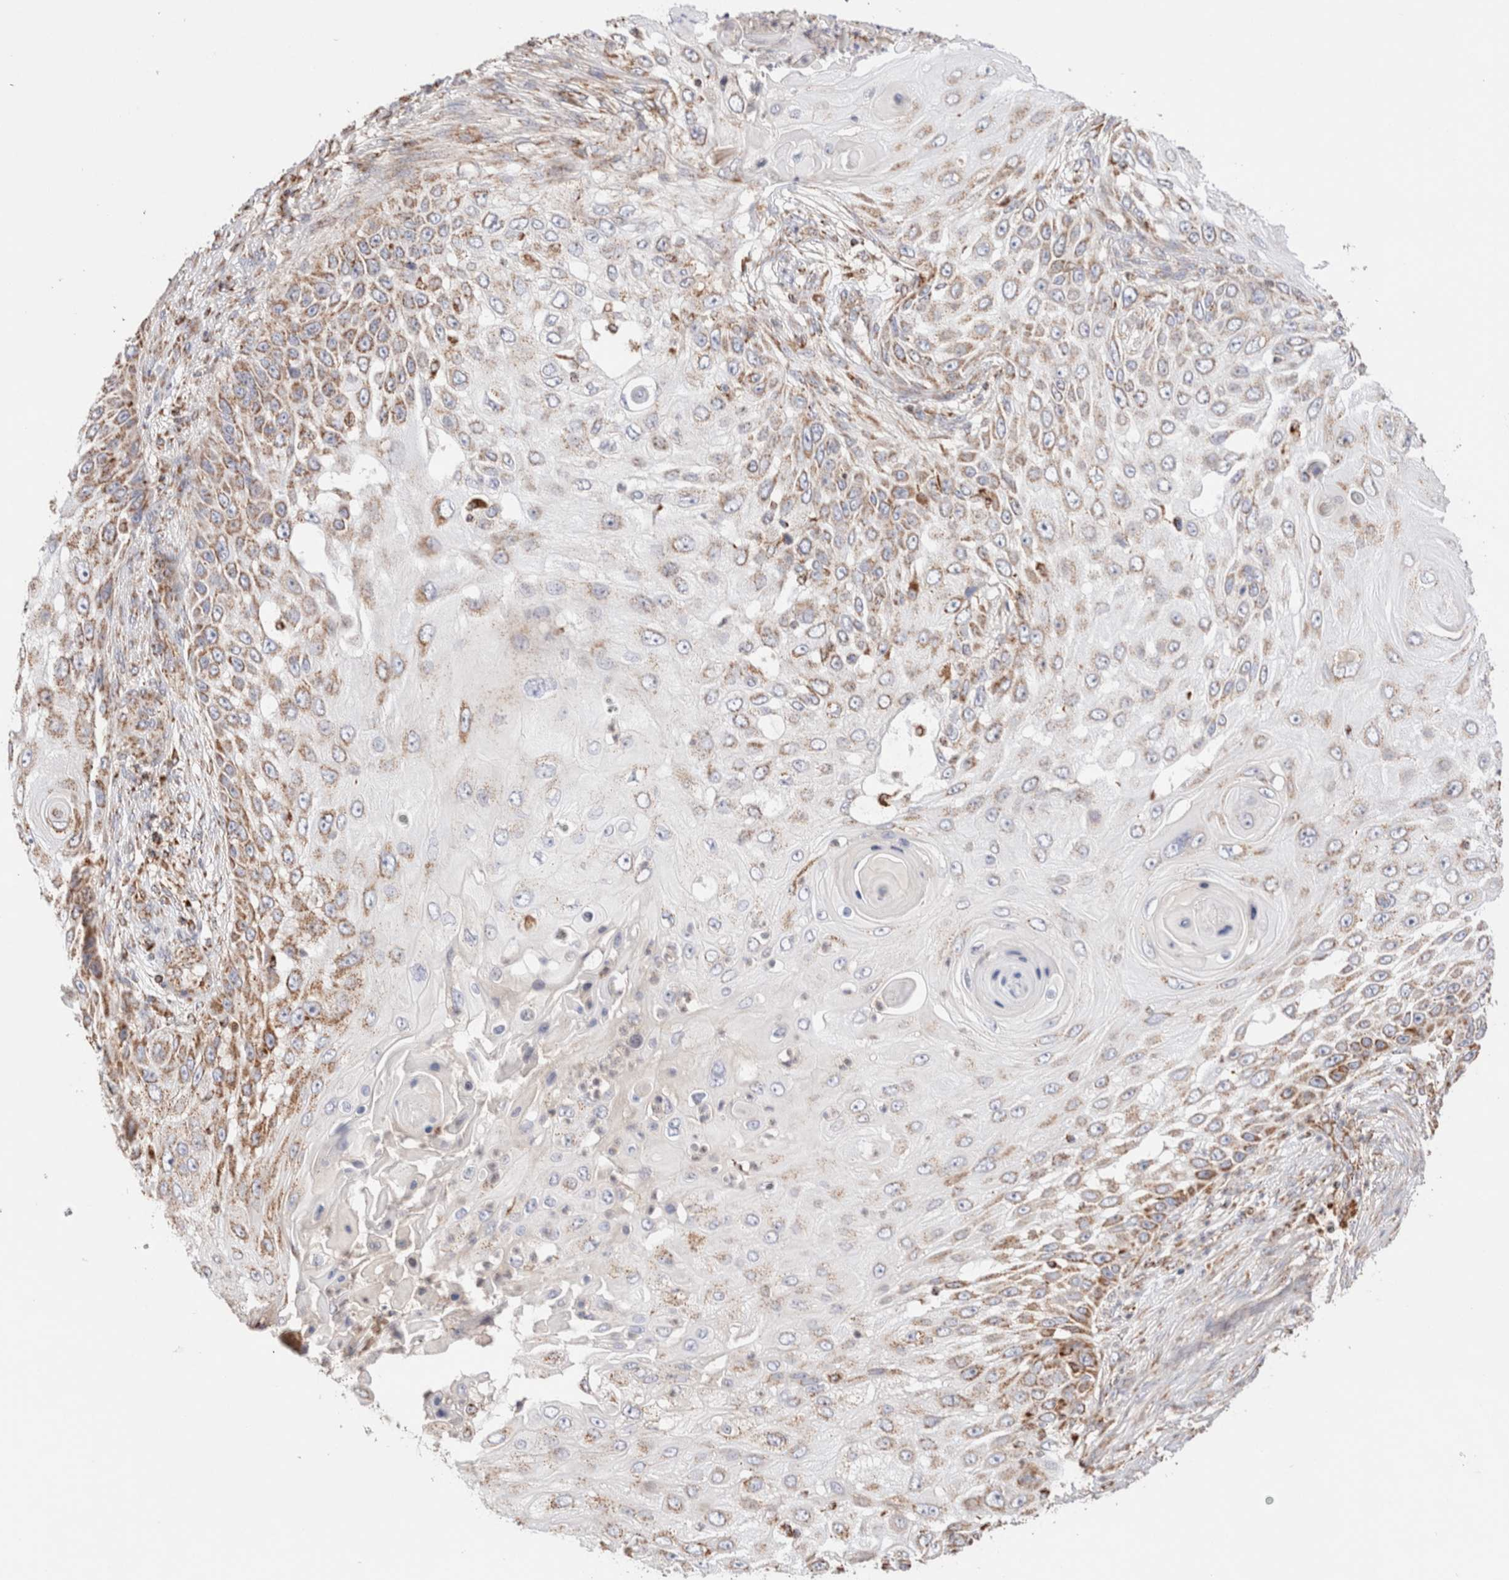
{"staining": {"intensity": "moderate", "quantity": "<25%", "location": "cytoplasmic/membranous"}, "tissue": "skin cancer", "cell_type": "Tumor cells", "image_type": "cancer", "snomed": [{"axis": "morphology", "description": "Squamous cell carcinoma, NOS"}, {"axis": "topography", "description": "Skin"}], "caption": "The image demonstrates immunohistochemical staining of skin squamous cell carcinoma. There is moderate cytoplasmic/membranous staining is identified in approximately <25% of tumor cells.", "gene": "TMPPE", "patient": {"sex": "female", "age": 44}}